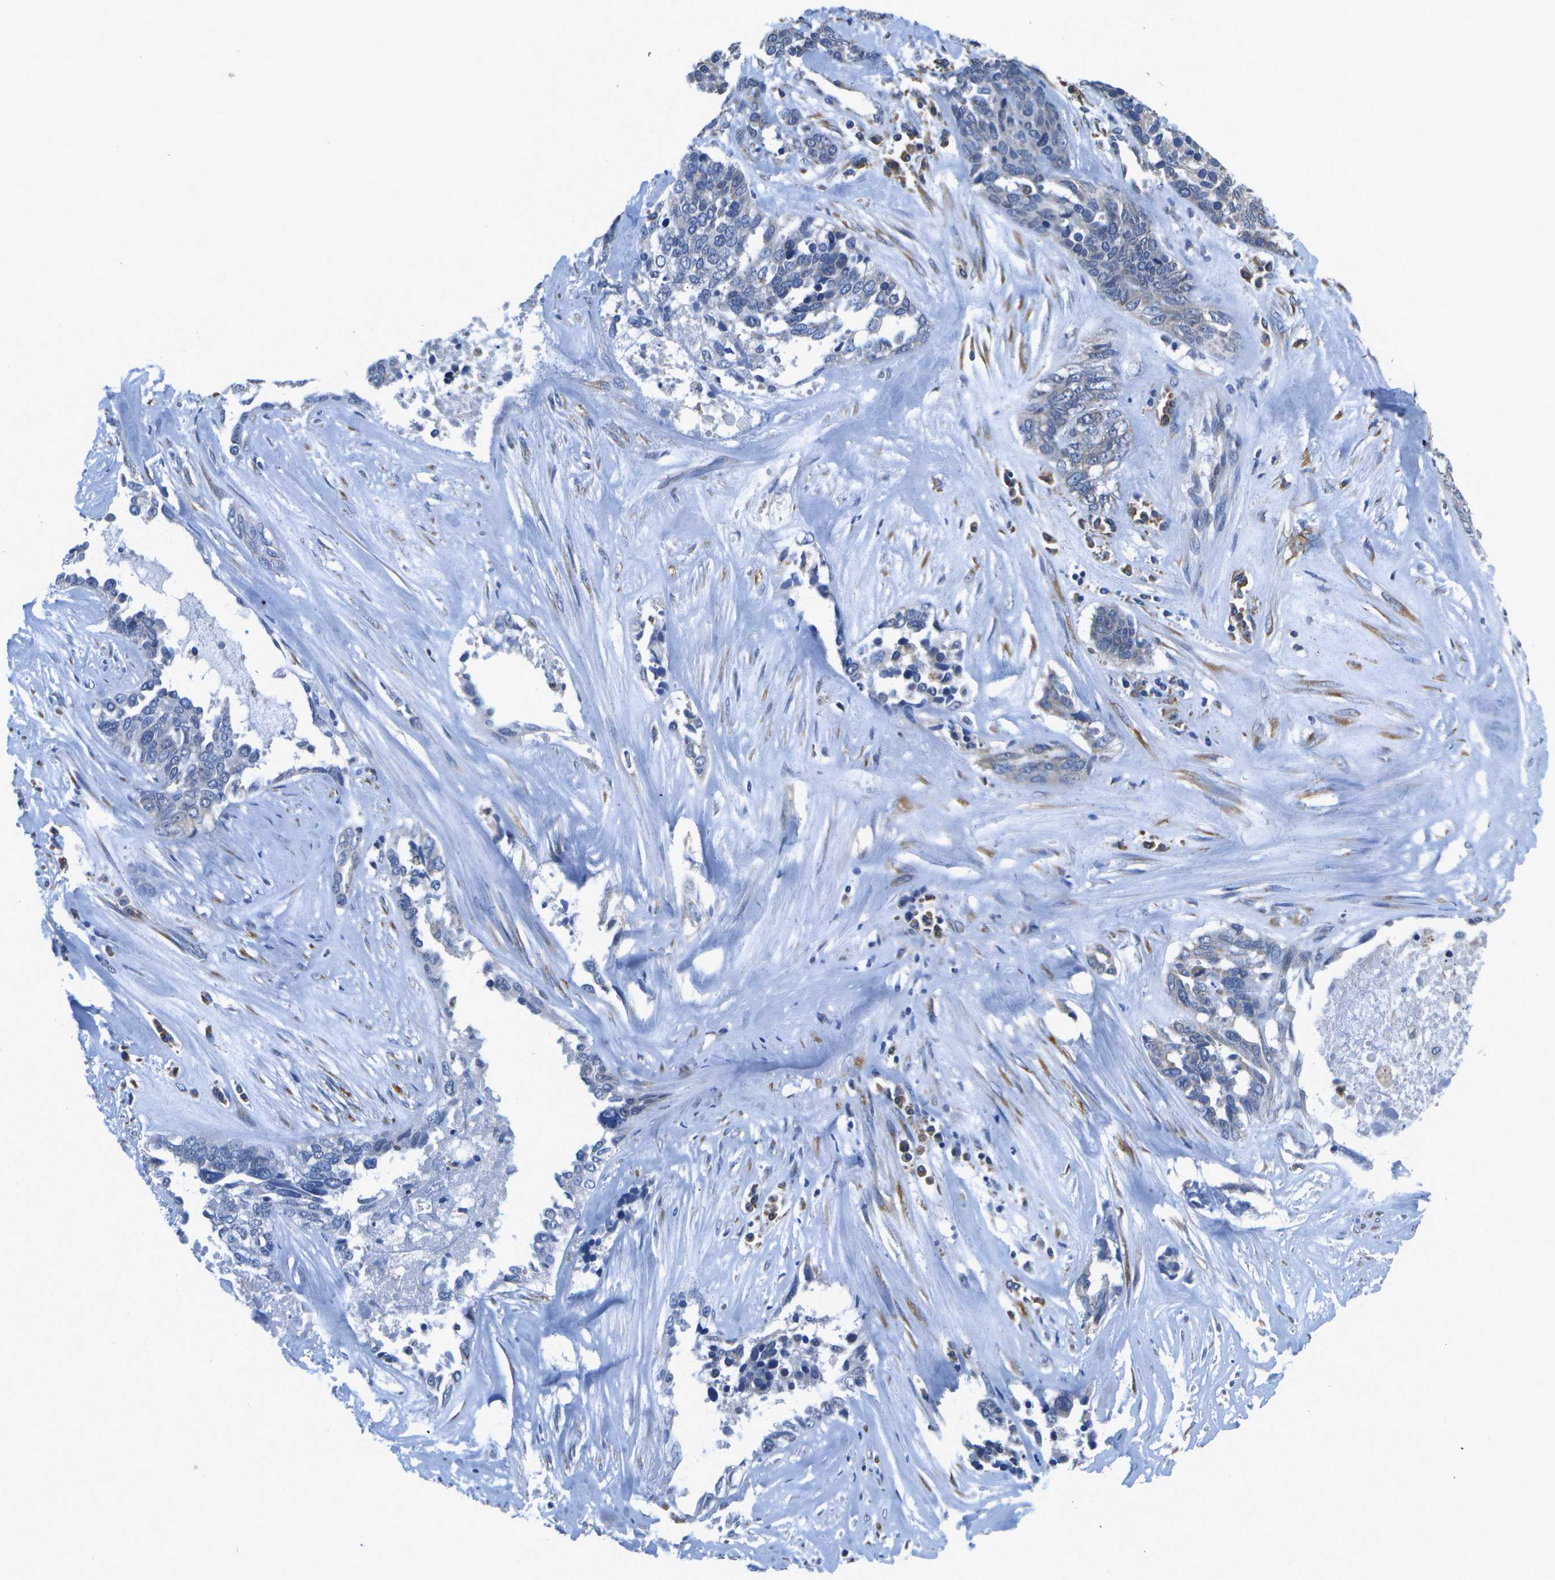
{"staining": {"intensity": "negative", "quantity": "none", "location": "none"}, "tissue": "ovarian cancer", "cell_type": "Tumor cells", "image_type": "cancer", "snomed": [{"axis": "morphology", "description": "Cystadenocarcinoma, serous, NOS"}, {"axis": "topography", "description": "Ovary"}], "caption": "IHC image of neoplastic tissue: human ovarian cancer (serous cystadenocarcinoma) stained with DAB (3,3'-diaminobenzidine) reveals no significant protein expression in tumor cells.", "gene": "DSE", "patient": {"sex": "female", "age": 44}}